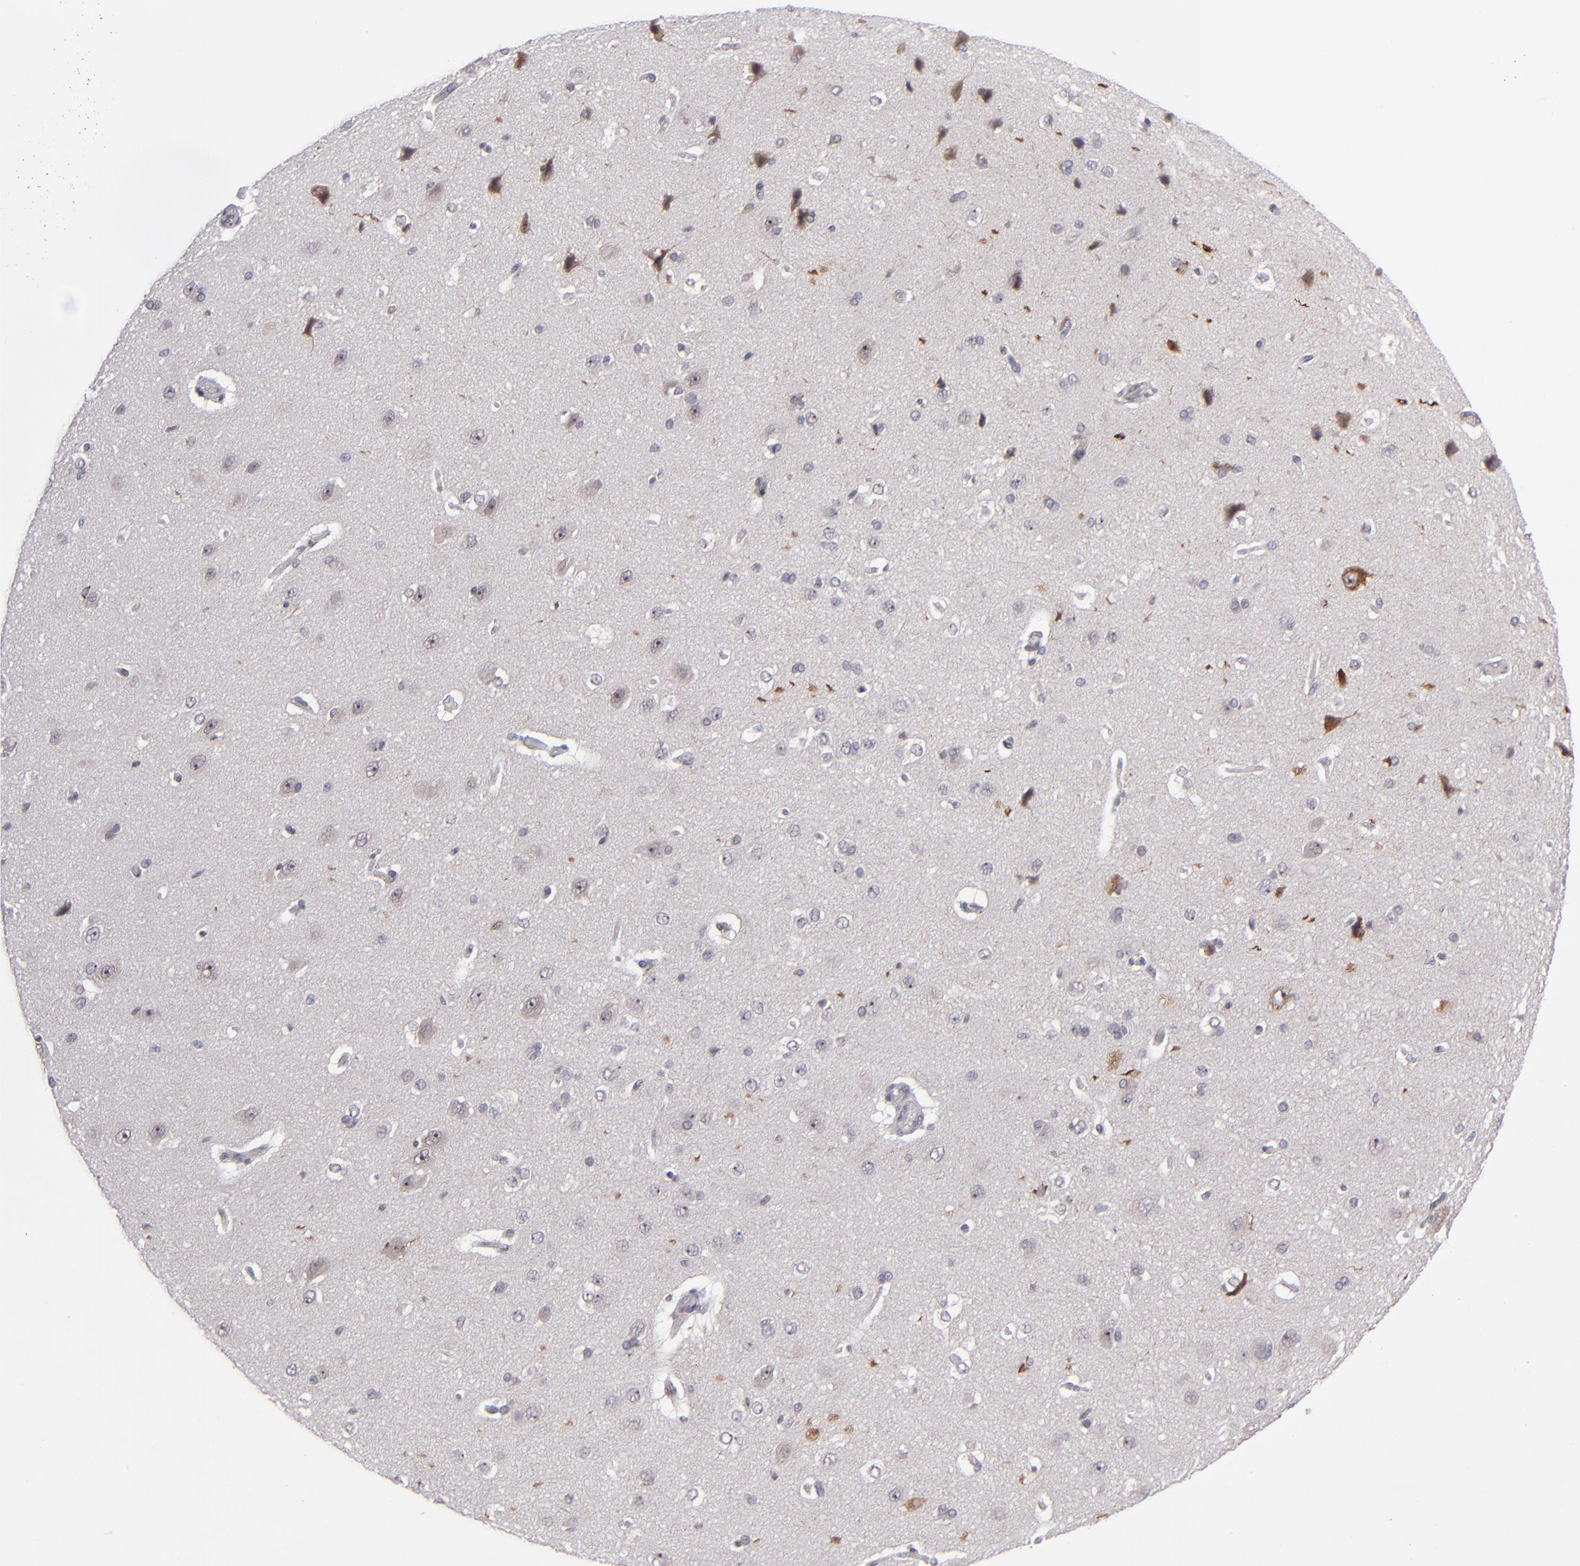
{"staining": {"intensity": "negative", "quantity": "none", "location": "none"}, "tissue": "cerebral cortex", "cell_type": "Endothelial cells", "image_type": "normal", "snomed": [{"axis": "morphology", "description": "Normal tissue, NOS"}, {"axis": "topography", "description": "Cerebral cortex"}], "caption": "The image exhibits no staining of endothelial cells in benign cerebral cortex. Brightfield microscopy of immunohistochemistry stained with DAB (3,3'-diaminobenzidine) (brown) and hematoxylin (blue), captured at high magnification.", "gene": "RREB1", "patient": {"sex": "female", "age": 45}}